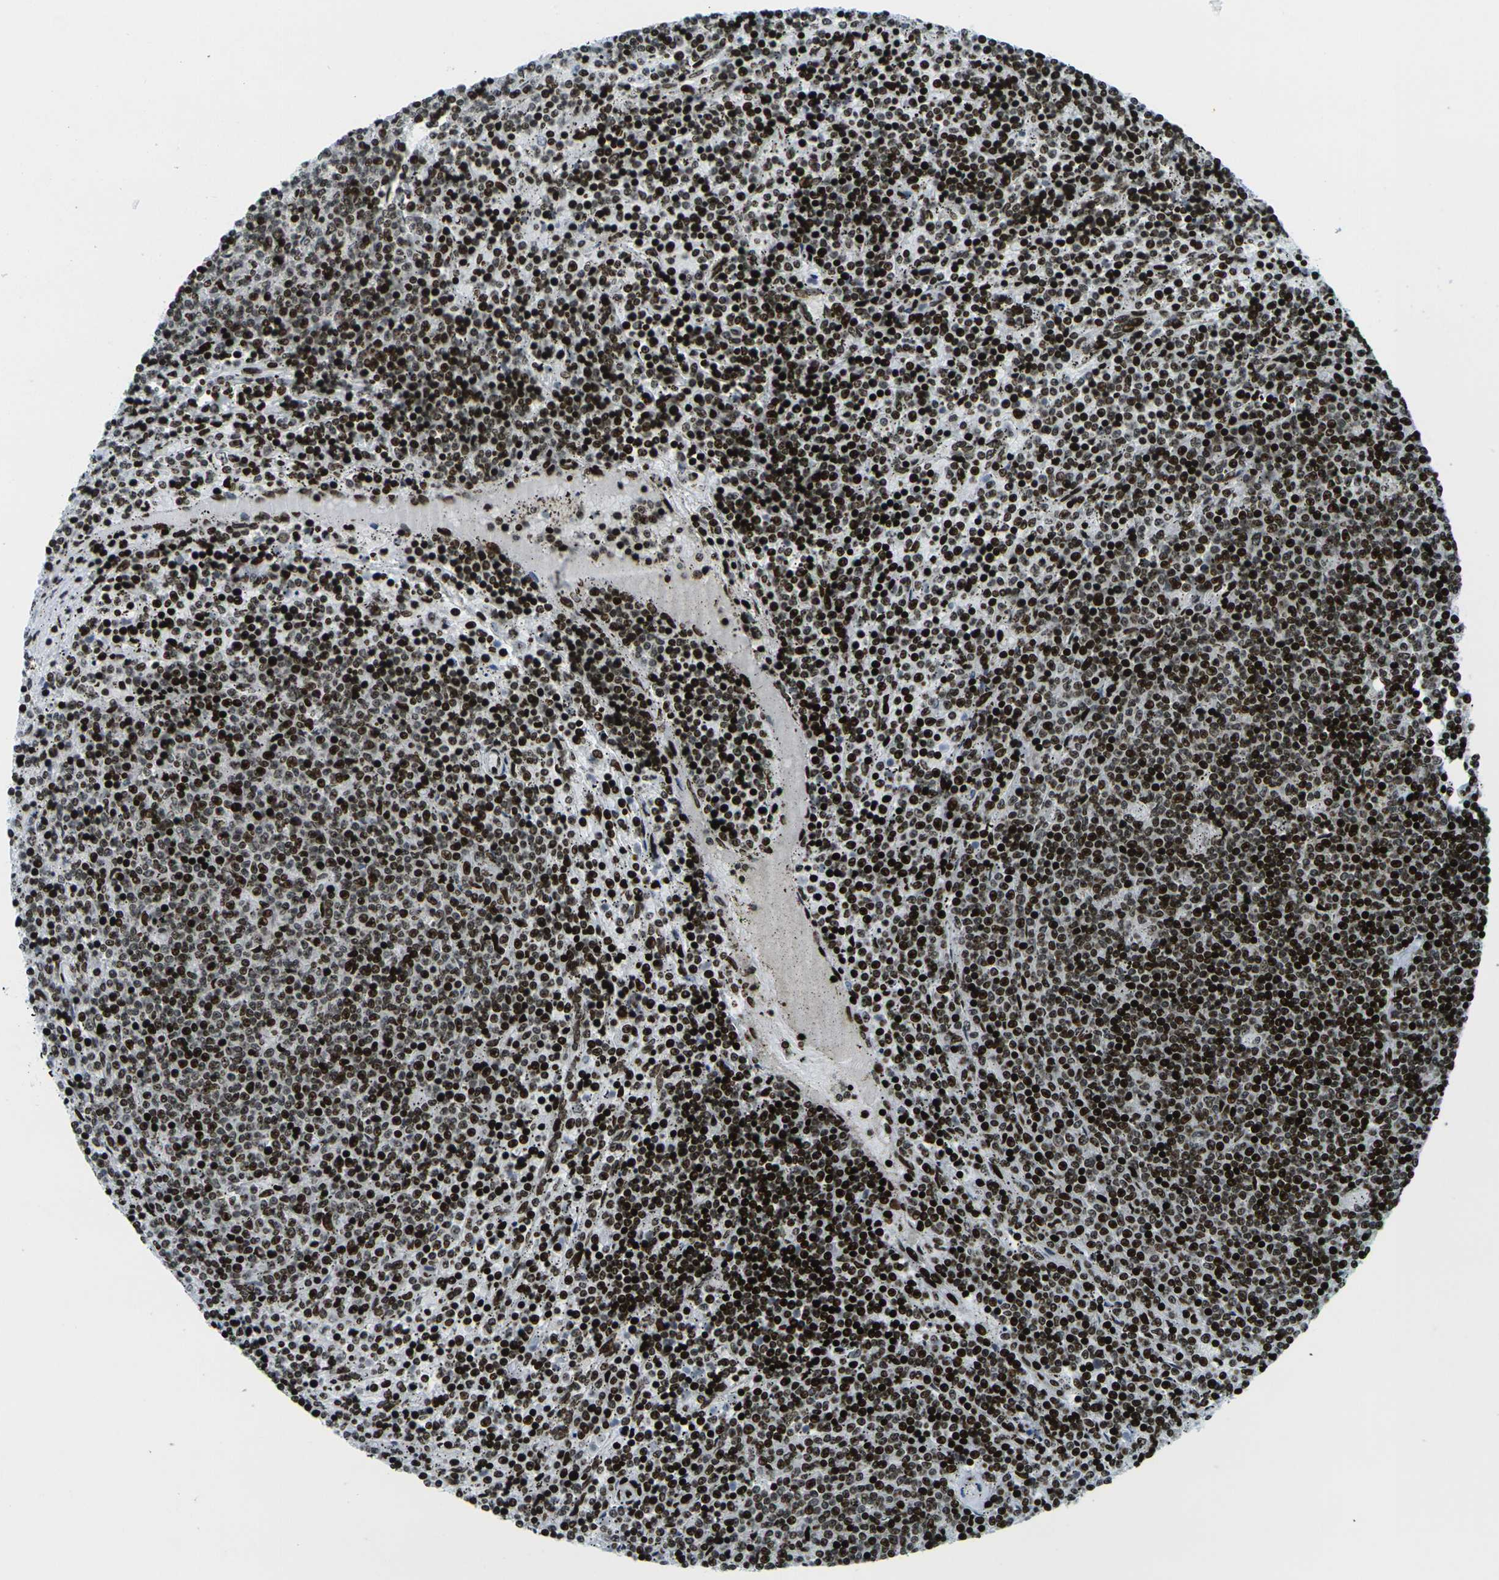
{"staining": {"intensity": "strong", "quantity": ">75%", "location": "nuclear"}, "tissue": "lymphoma", "cell_type": "Tumor cells", "image_type": "cancer", "snomed": [{"axis": "morphology", "description": "Malignant lymphoma, non-Hodgkin's type, Low grade"}, {"axis": "topography", "description": "Spleen"}], "caption": "Malignant lymphoma, non-Hodgkin's type (low-grade) was stained to show a protein in brown. There is high levels of strong nuclear positivity in about >75% of tumor cells.", "gene": "H3-3A", "patient": {"sex": "female", "age": 50}}